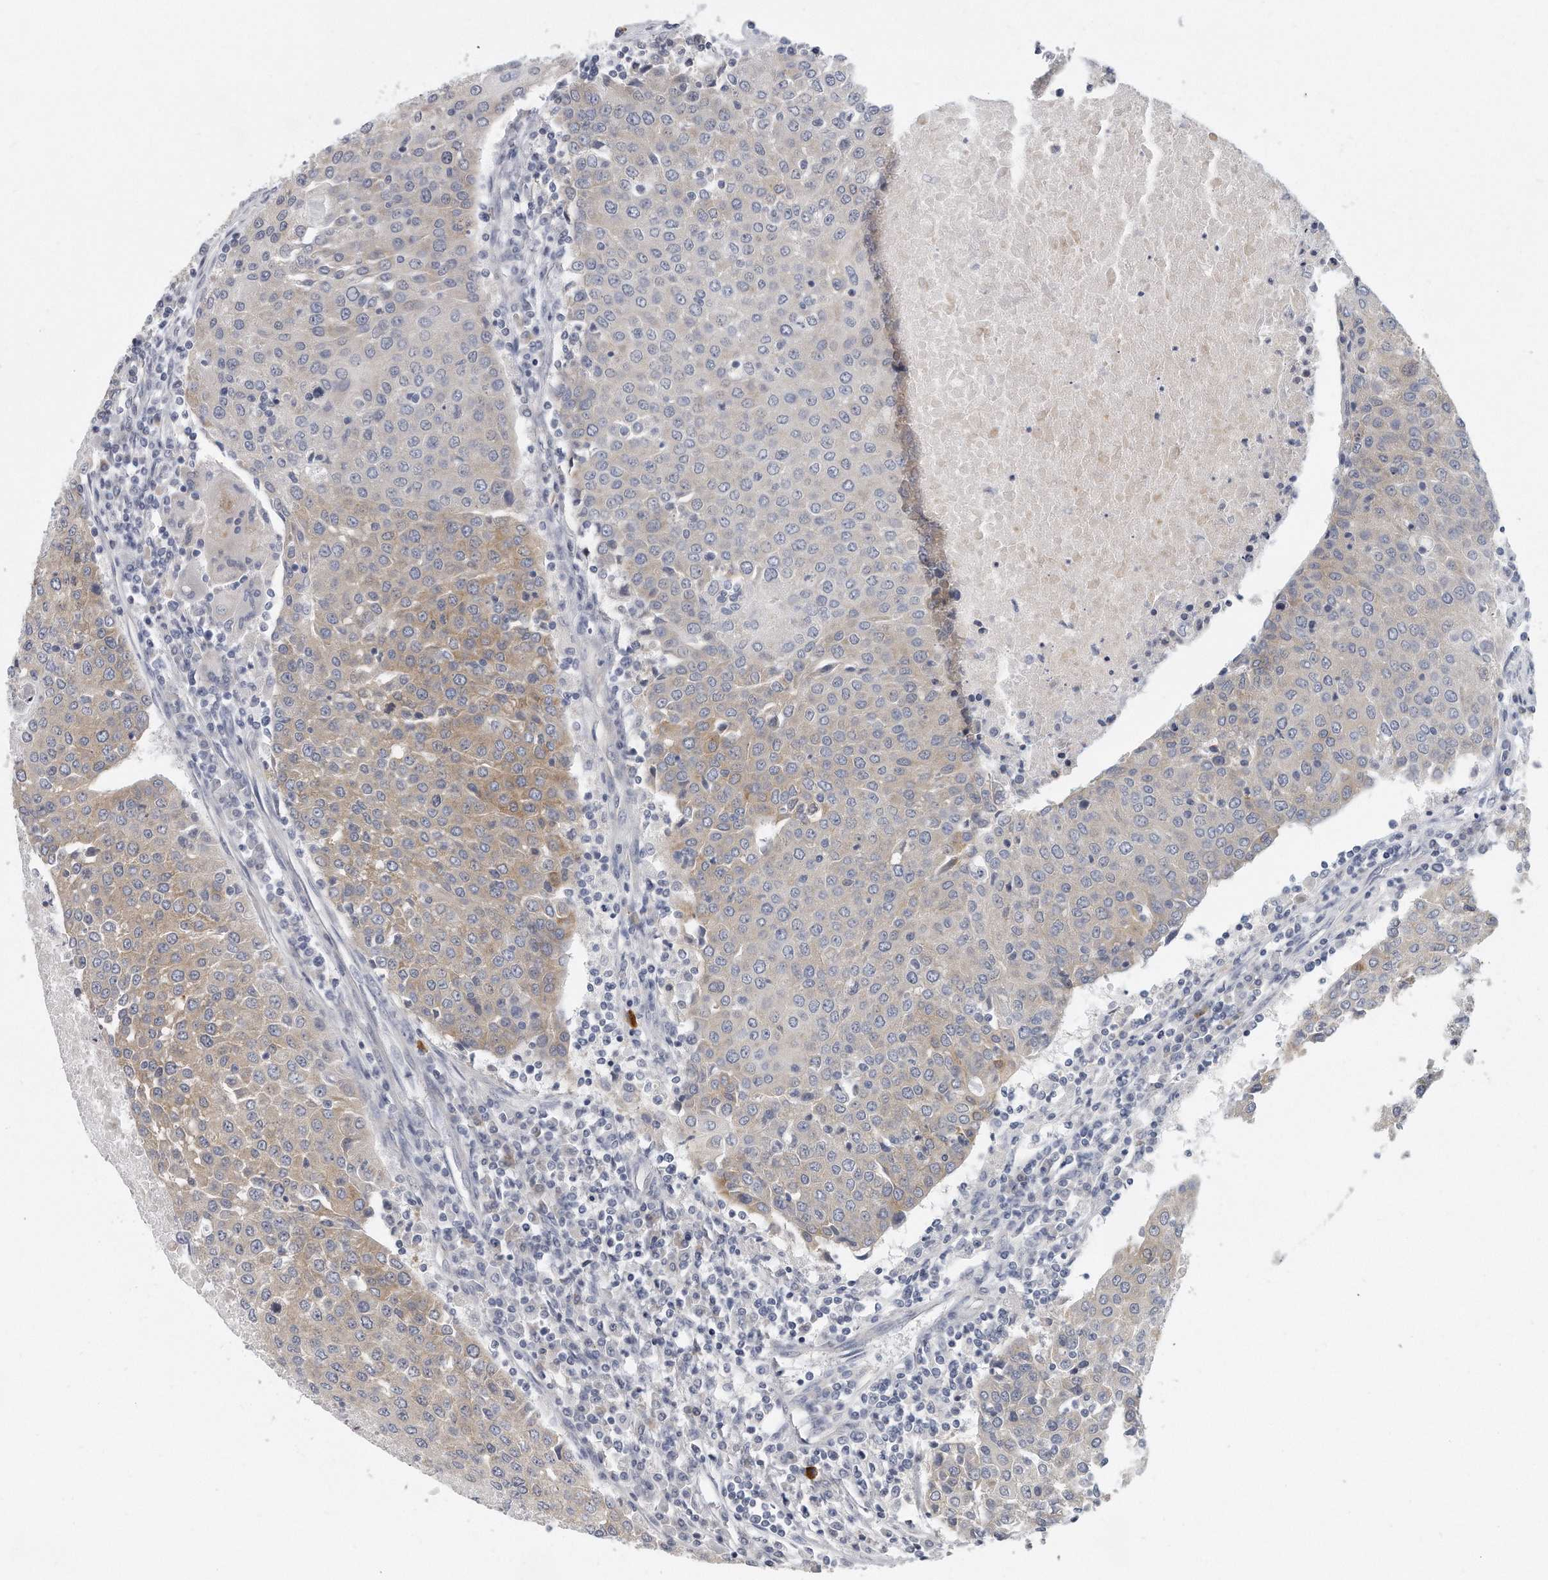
{"staining": {"intensity": "weak", "quantity": "25%-75%", "location": "cytoplasmic/membranous"}, "tissue": "urothelial cancer", "cell_type": "Tumor cells", "image_type": "cancer", "snomed": [{"axis": "morphology", "description": "Urothelial carcinoma, High grade"}, {"axis": "topography", "description": "Urinary bladder"}], "caption": "Immunohistochemistry (DAB) staining of human urothelial cancer reveals weak cytoplasmic/membranous protein staining in approximately 25%-75% of tumor cells. (DAB (3,3'-diaminobenzidine) = brown stain, brightfield microscopy at high magnification).", "gene": "PLEKHA6", "patient": {"sex": "female", "age": 85}}